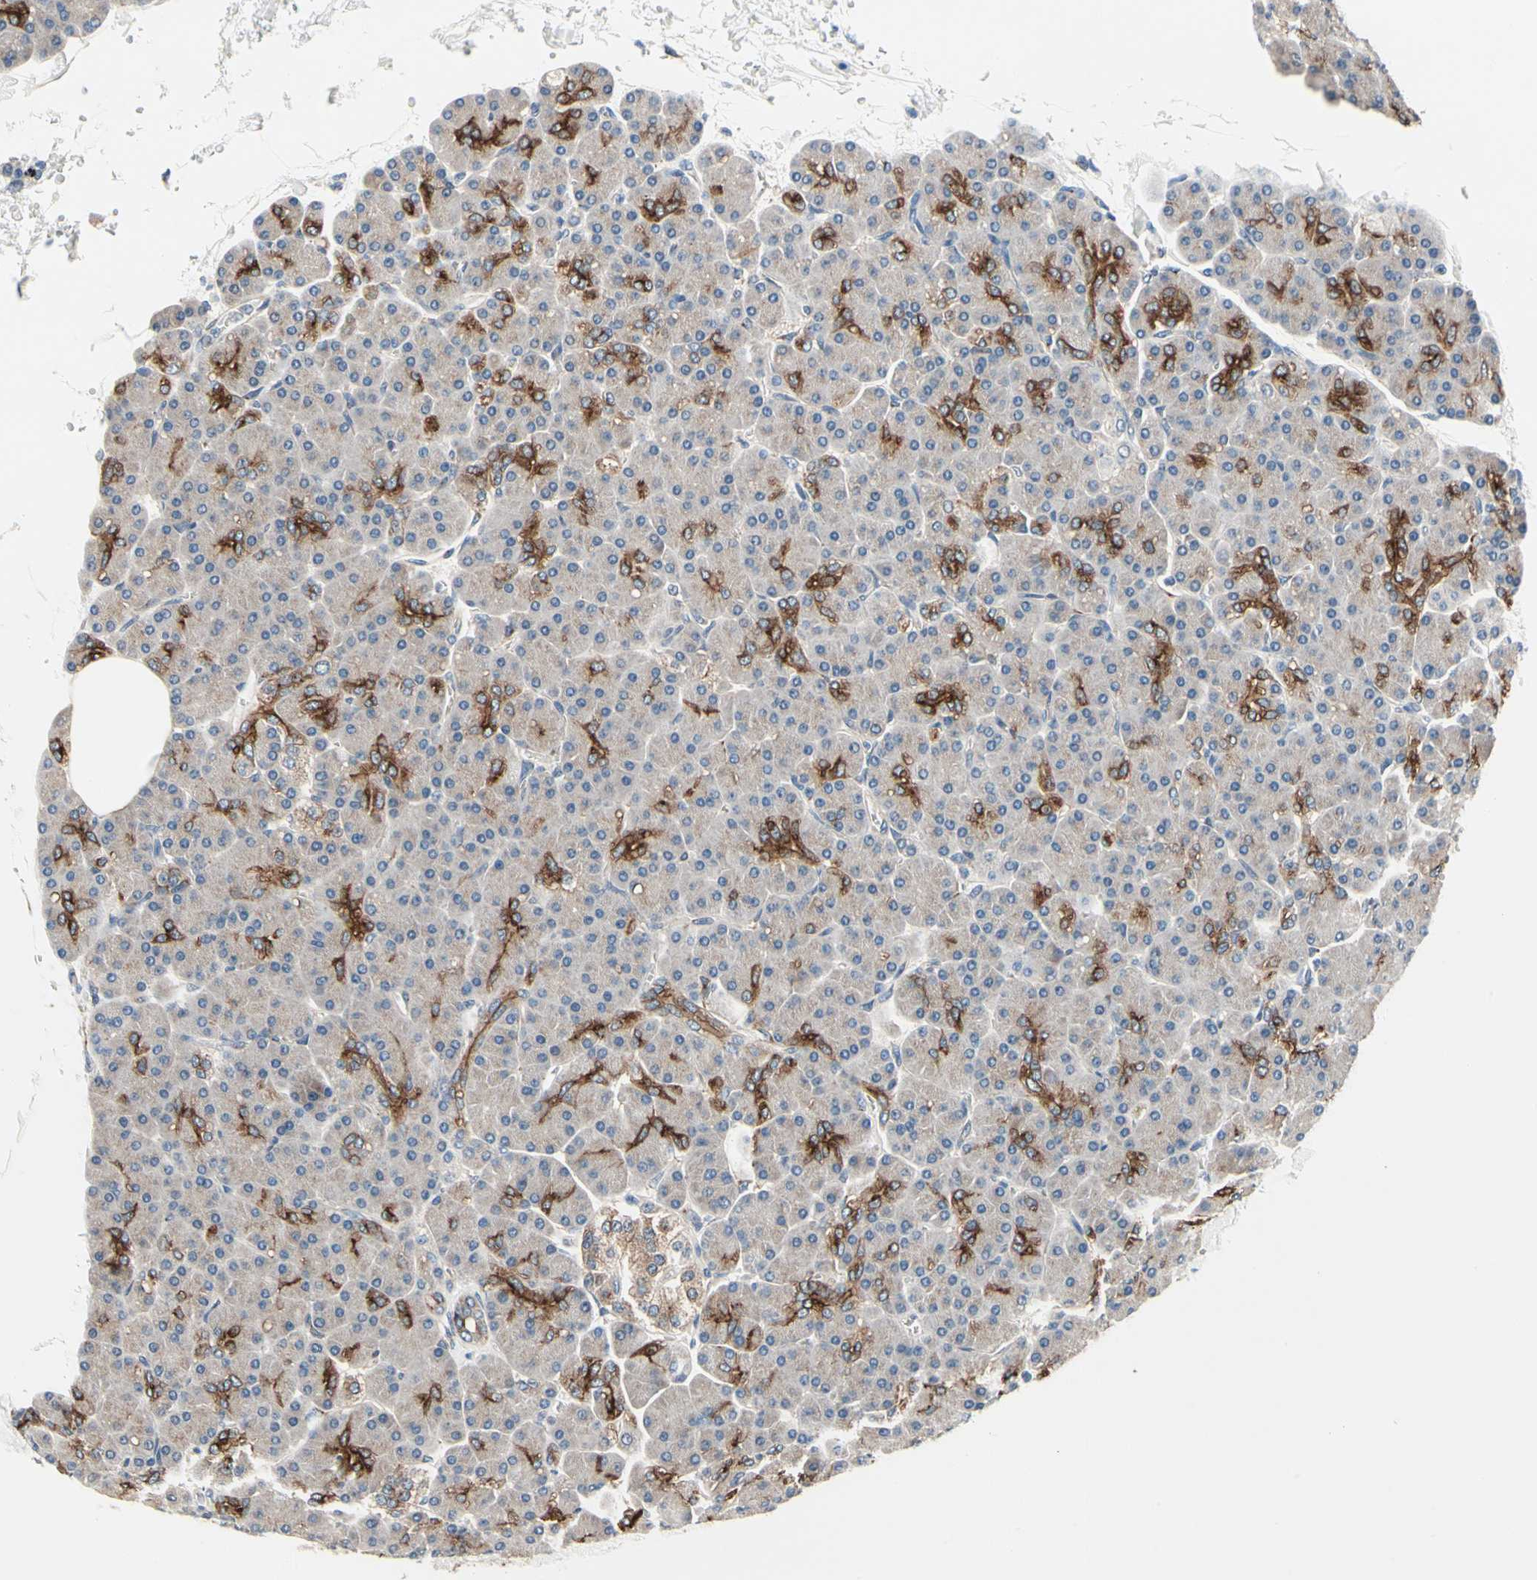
{"staining": {"intensity": "weak", "quantity": ">75%", "location": "cytoplasmic/membranous"}, "tissue": "pancreas", "cell_type": "Exocrine glandular cells", "image_type": "normal", "snomed": [{"axis": "morphology", "description": "Normal tissue, NOS"}, {"axis": "topography", "description": "Pancreas"}], "caption": "Exocrine glandular cells reveal low levels of weak cytoplasmic/membranous positivity in about >75% of cells in normal human pancreas.", "gene": "PRKAR2B", "patient": {"sex": "female", "age": 43}}